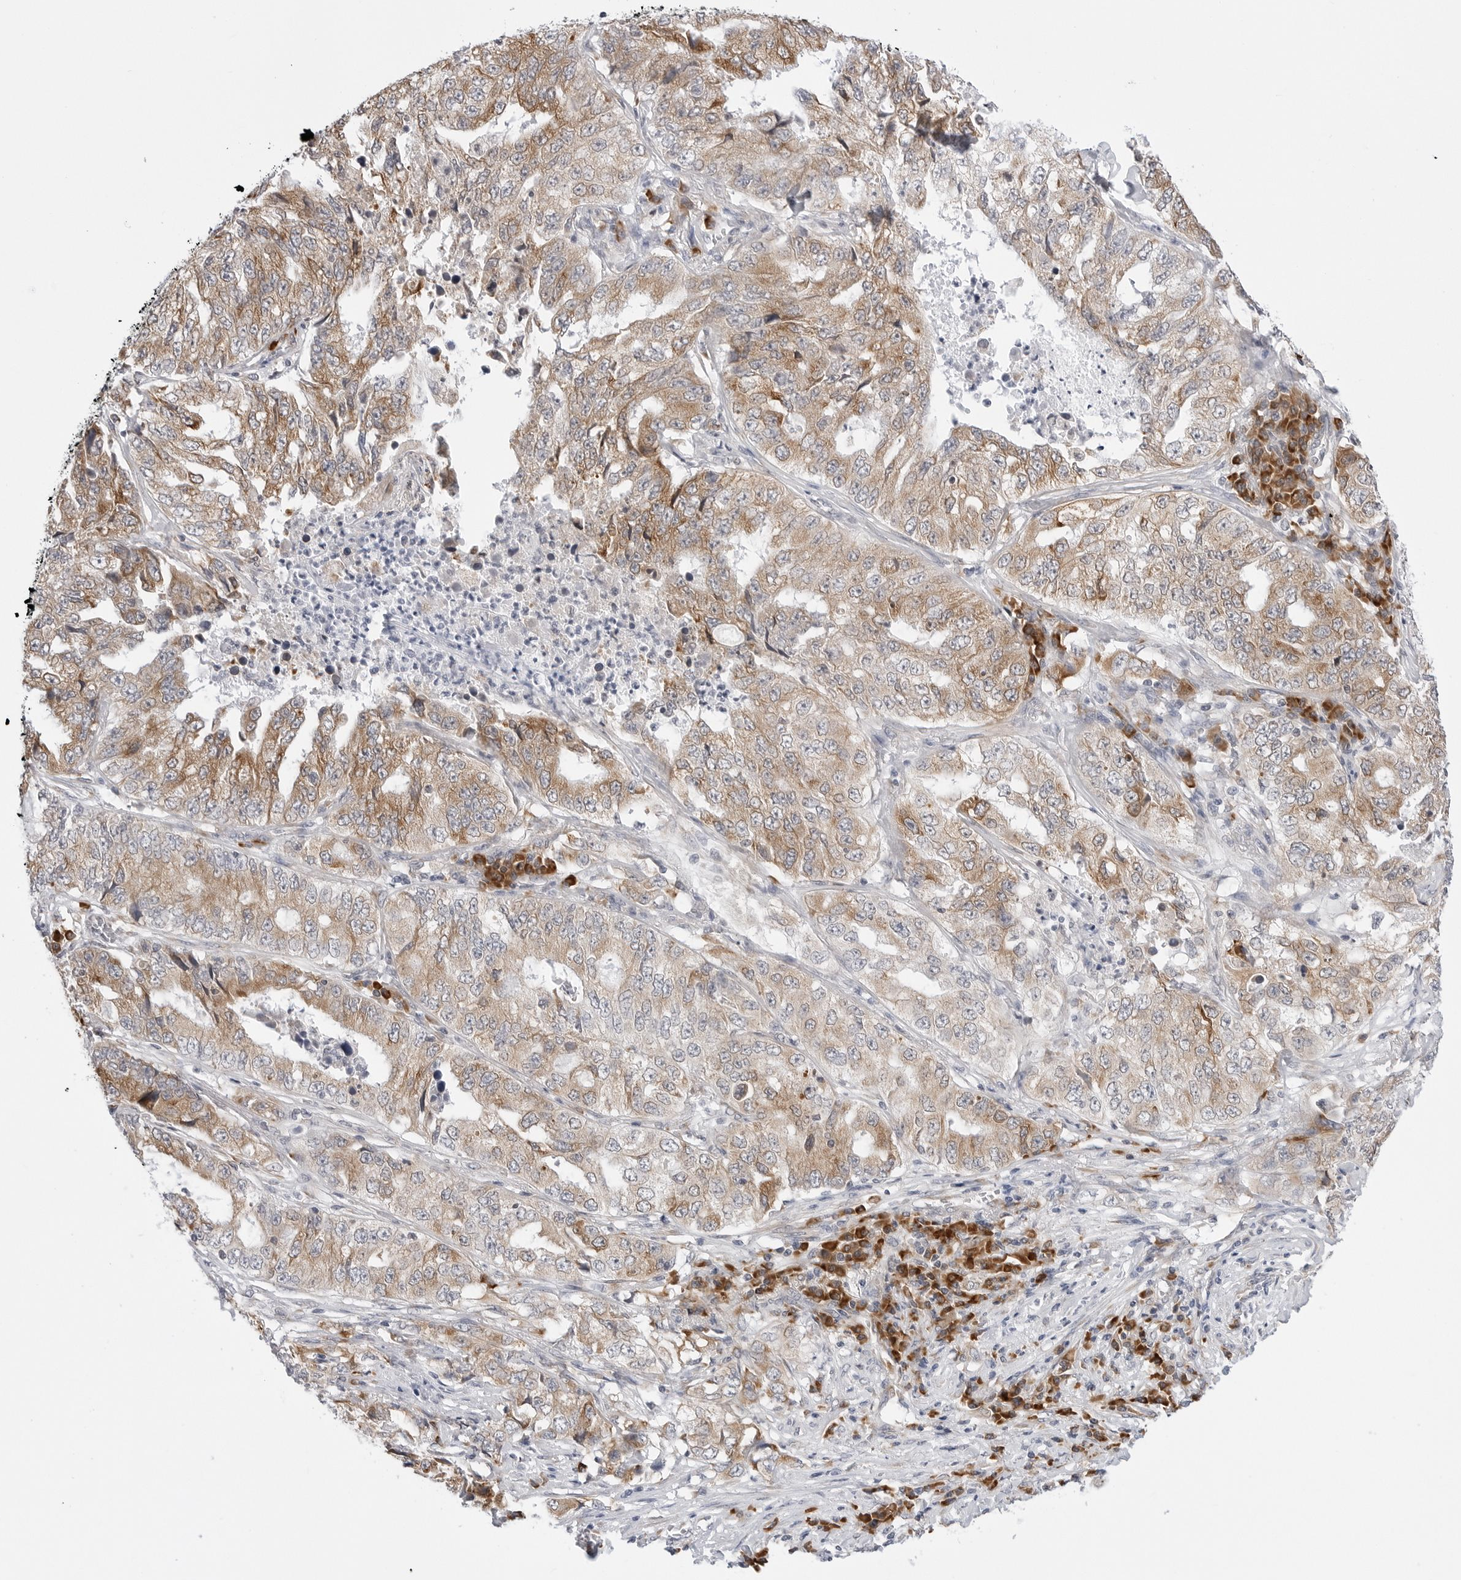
{"staining": {"intensity": "moderate", "quantity": ">75%", "location": "cytoplasmic/membranous"}, "tissue": "lung cancer", "cell_type": "Tumor cells", "image_type": "cancer", "snomed": [{"axis": "morphology", "description": "Adenocarcinoma, NOS"}, {"axis": "topography", "description": "Lung"}], "caption": "Tumor cells exhibit medium levels of moderate cytoplasmic/membranous expression in about >75% of cells in lung adenocarcinoma. Using DAB (3,3'-diaminobenzidine) (brown) and hematoxylin (blue) stains, captured at high magnification using brightfield microscopy.", "gene": "RPN1", "patient": {"sex": "female", "age": 51}}